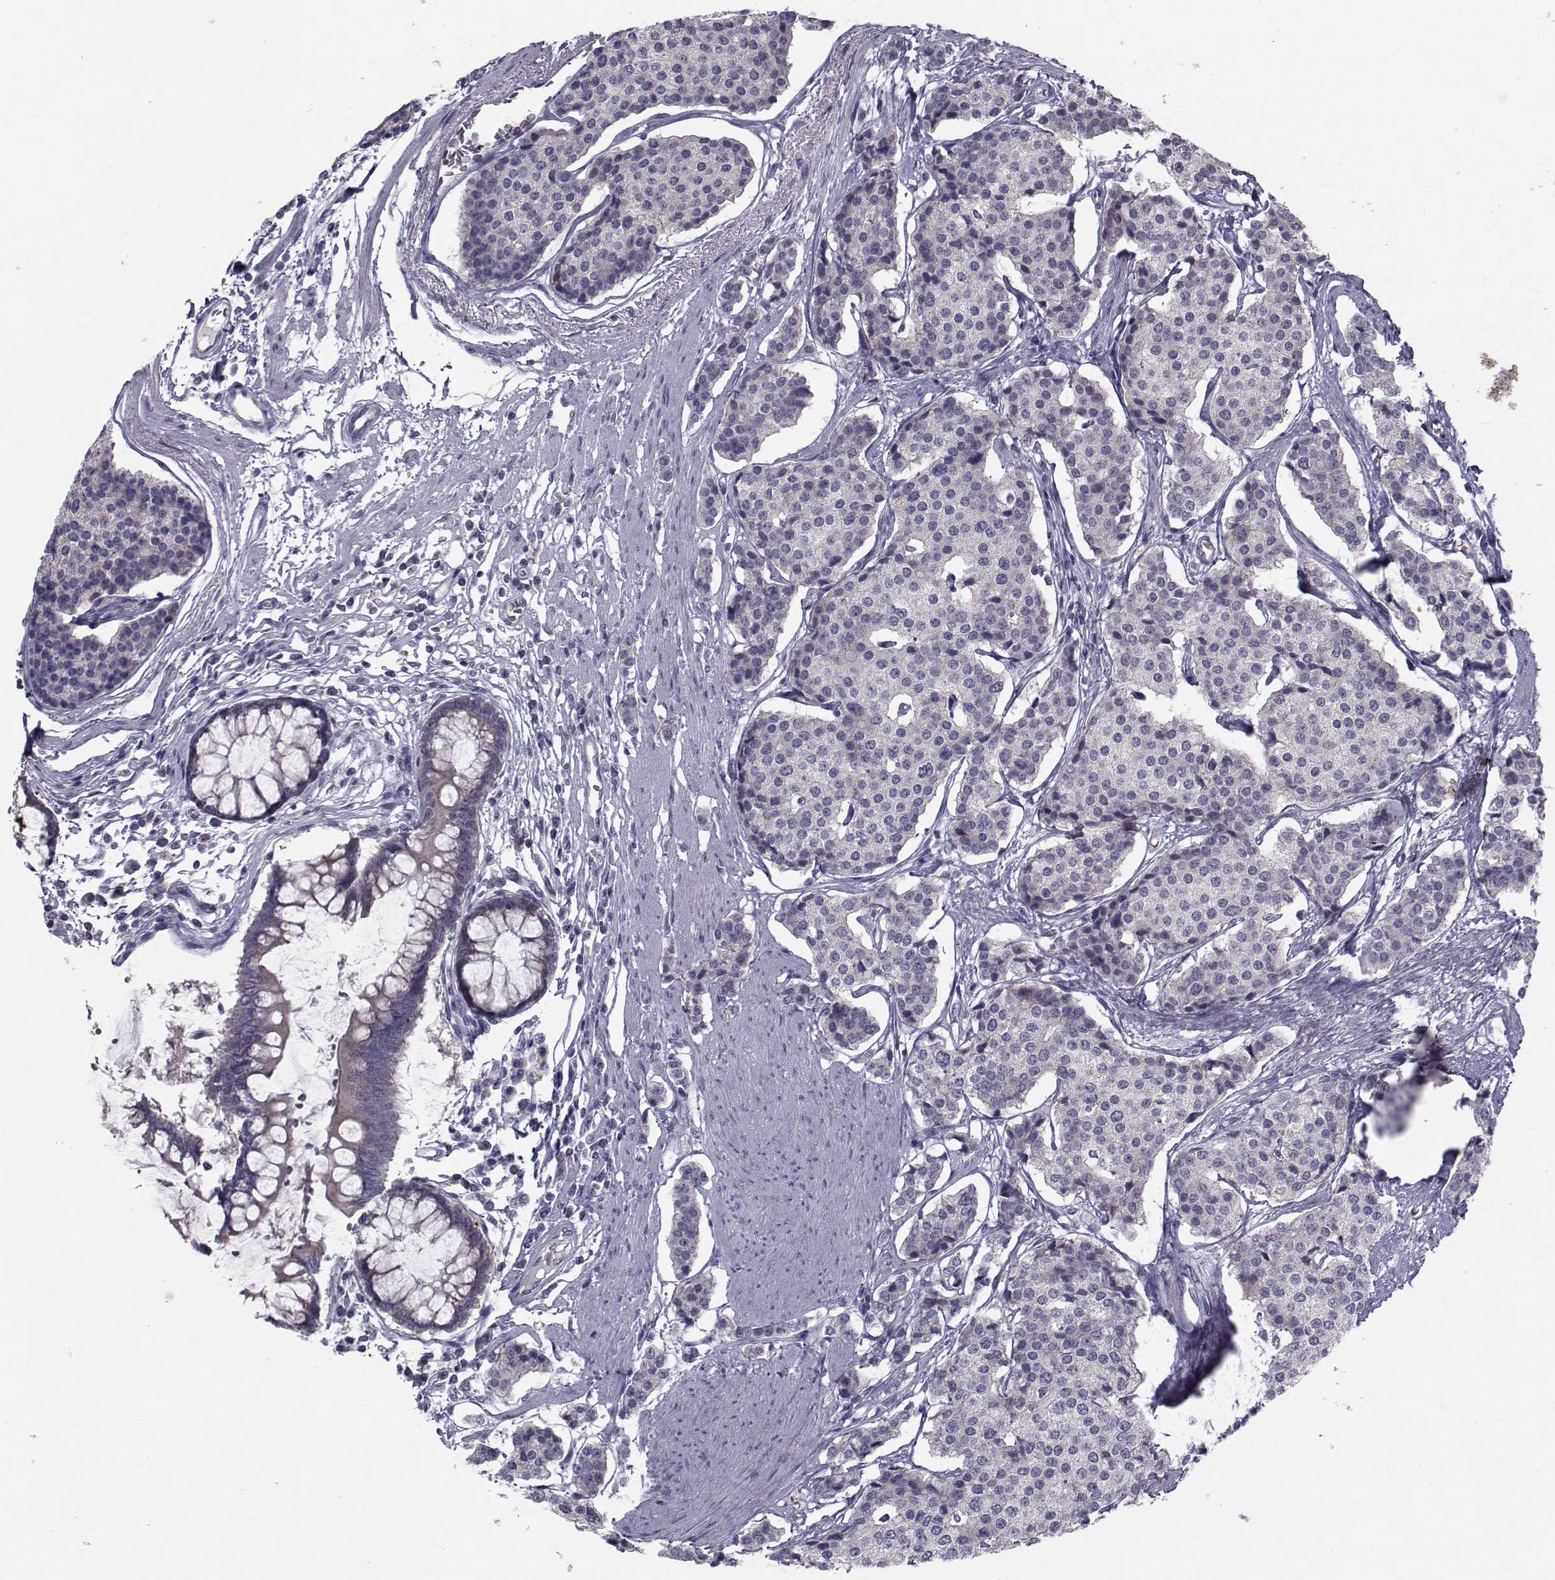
{"staining": {"intensity": "negative", "quantity": "none", "location": "none"}, "tissue": "carcinoid", "cell_type": "Tumor cells", "image_type": "cancer", "snomed": [{"axis": "morphology", "description": "Carcinoid, malignant, NOS"}, {"axis": "topography", "description": "Small intestine"}], "caption": "Immunohistochemical staining of carcinoid (malignant) exhibits no significant positivity in tumor cells.", "gene": "ANGPT1", "patient": {"sex": "female", "age": 65}}